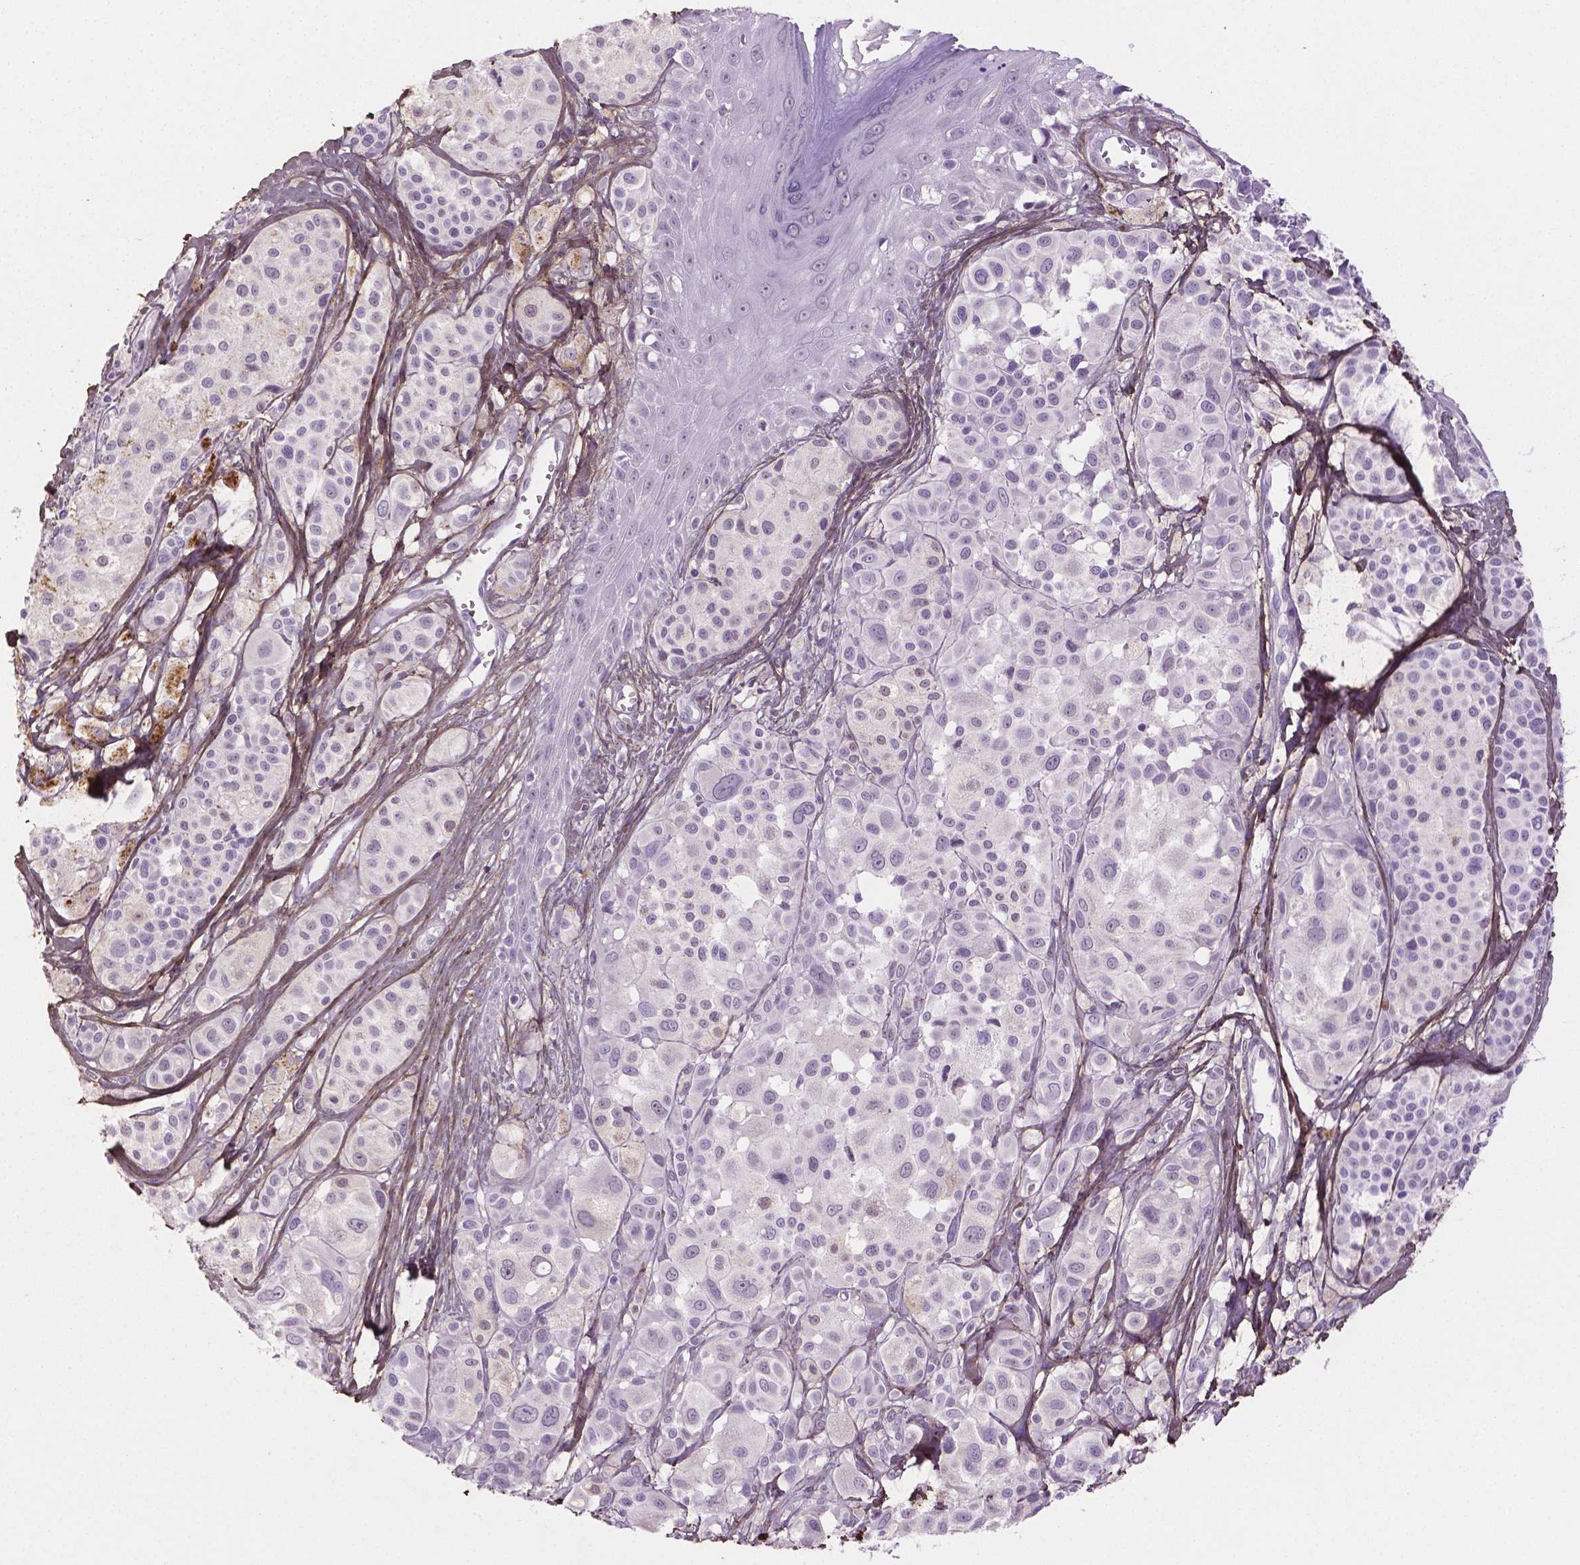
{"staining": {"intensity": "negative", "quantity": "none", "location": "none"}, "tissue": "melanoma", "cell_type": "Tumor cells", "image_type": "cancer", "snomed": [{"axis": "morphology", "description": "Malignant melanoma, NOS"}, {"axis": "topography", "description": "Skin"}], "caption": "This micrograph is of melanoma stained with IHC to label a protein in brown with the nuclei are counter-stained blue. There is no staining in tumor cells.", "gene": "DLG2", "patient": {"sex": "male", "age": 77}}